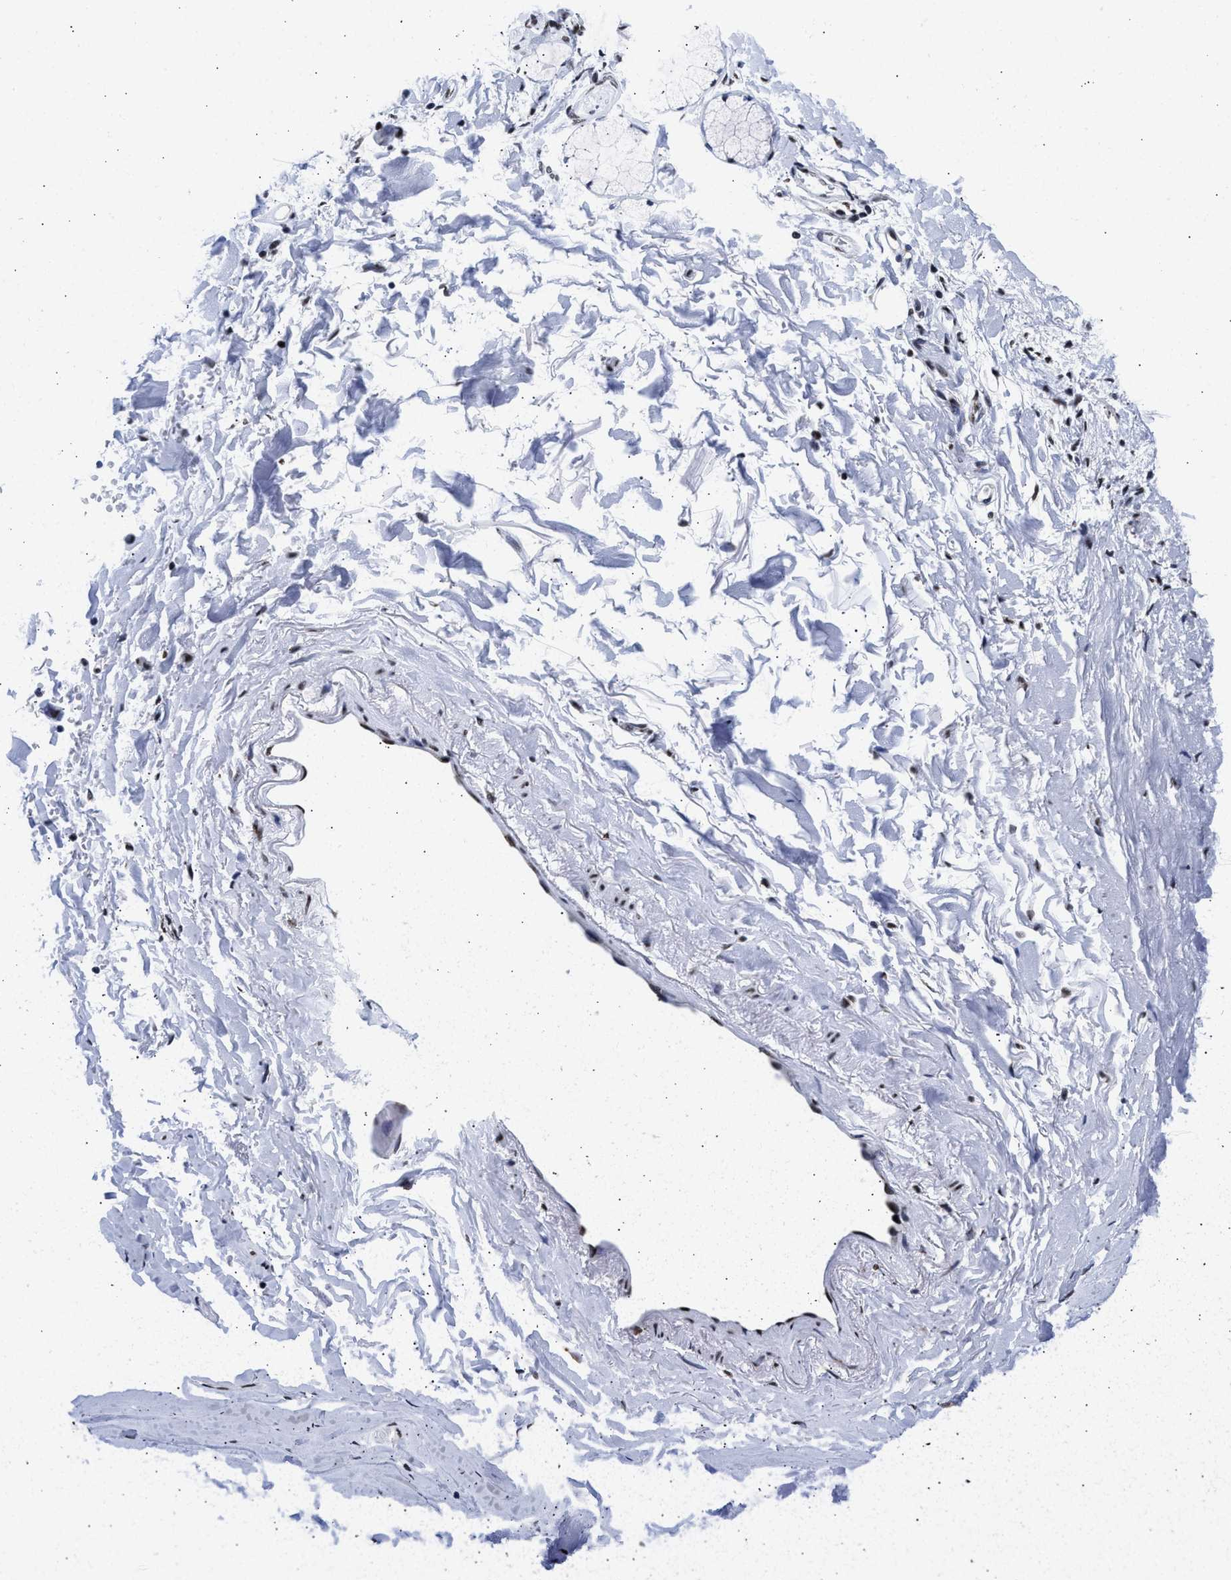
{"staining": {"intensity": "moderate", "quantity": ">75%", "location": "cytoplasmic/membranous"}, "tissue": "adipose tissue", "cell_type": "Adipocytes", "image_type": "normal", "snomed": [{"axis": "morphology", "description": "Normal tissue, NOS"}, {"axis": "topography", "description": "Cartilage tissue"}, {"axis": "topography", "description": "Bronchus"}], "caption": "Immunohistochemistry photomicrograph of normal adipose tissue: adipose tissue stained using immunohistochemistry demonstrates medium levels of moderate protein expression localized specifically in the cytoplasmic/membranous of adipocytes, appearing as a cytoplasmic/membranous brown color.", "gene": "RBM8A", "patient": {"sex": "female", "age": 73}}